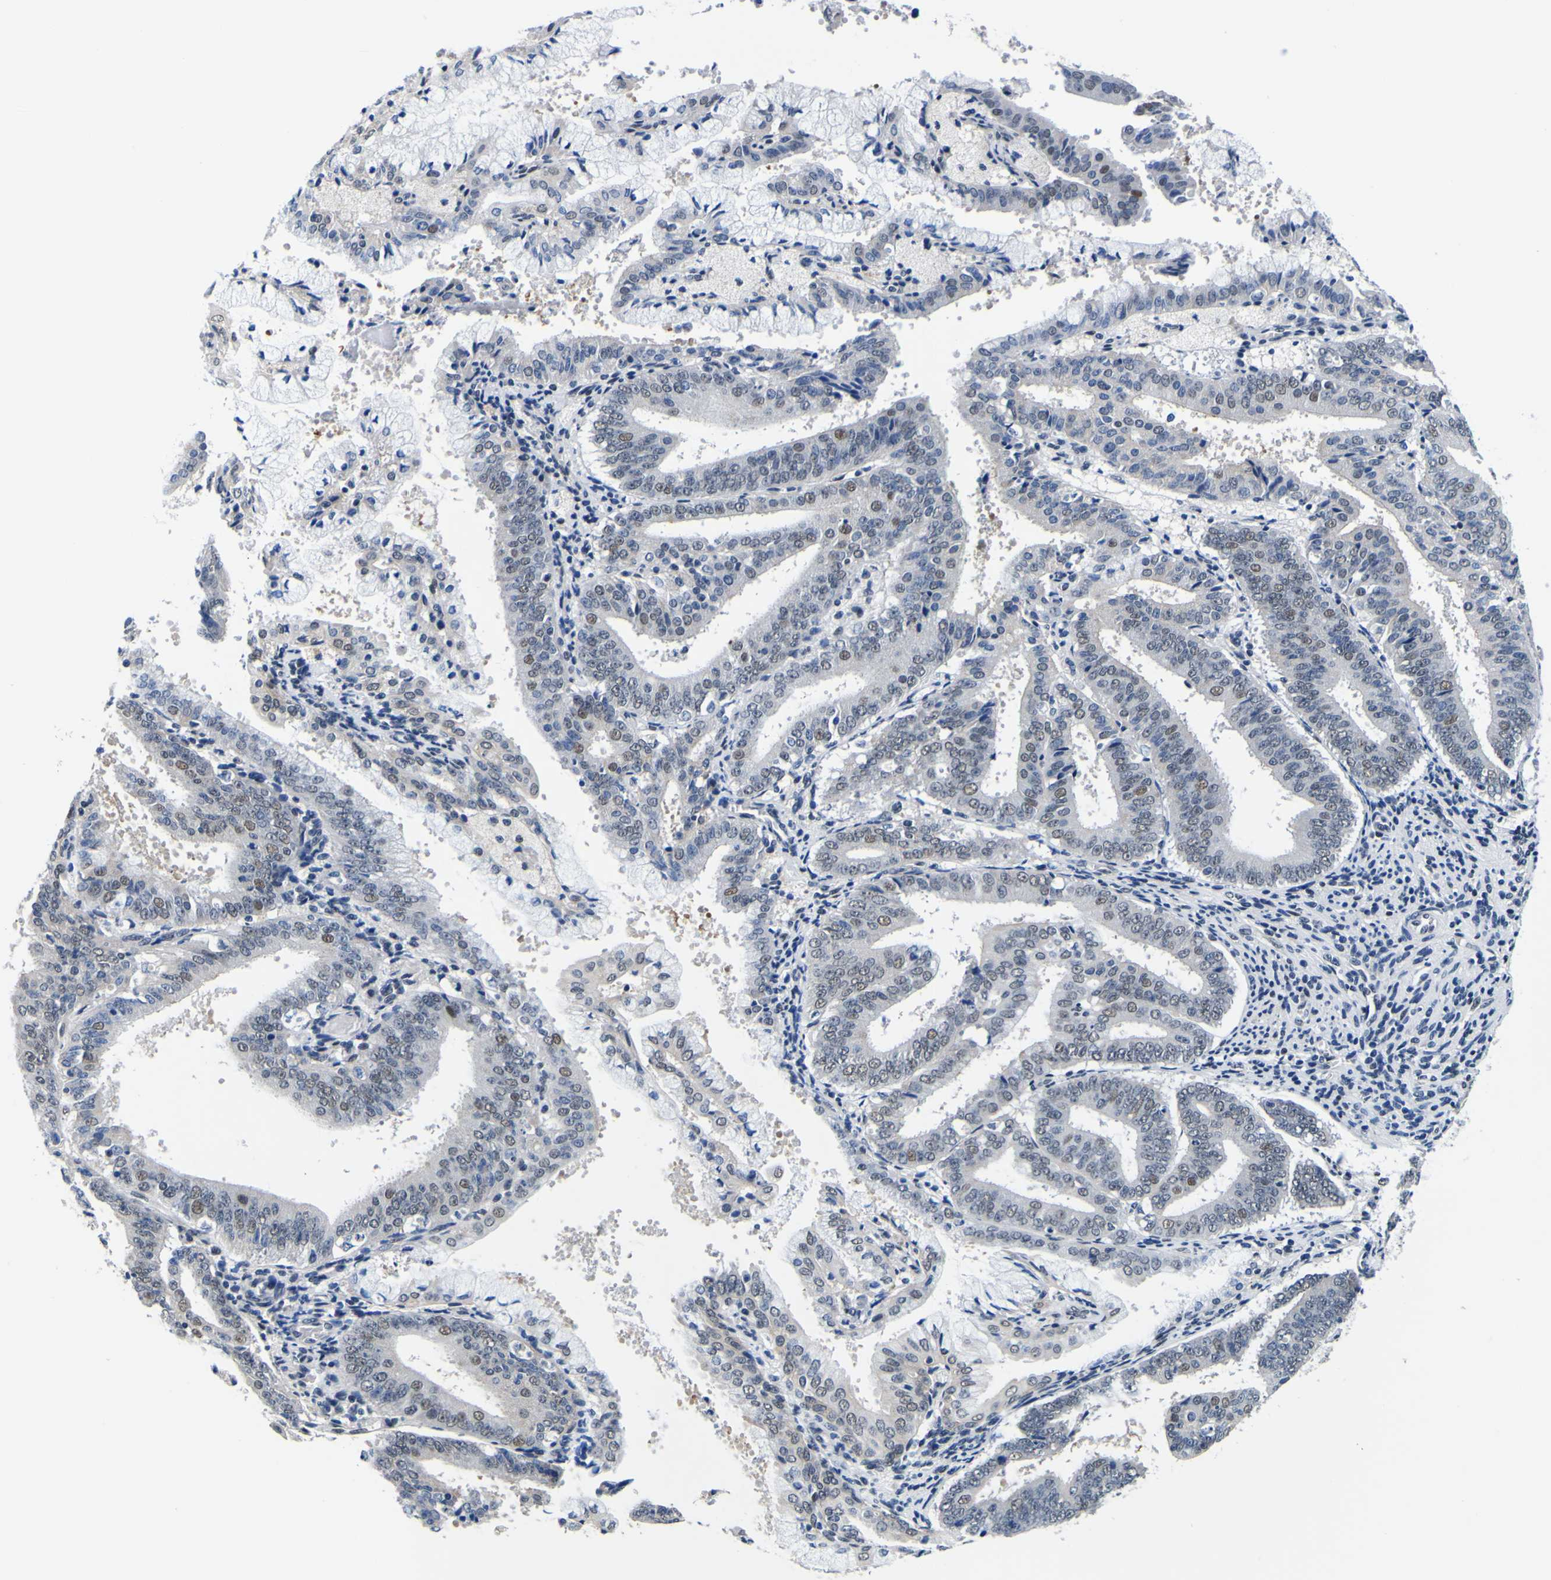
{"staining": {"intensity": "weak", "quantity": "<25%", "location": "nuclear"}, "tissue": "endometrial cancer", "cell_type": "Tumor cells", "image_type": "cancer", "snomed": [{"axis": "morphology", "description": "Adenocarcinoma, NOS"}, {"axis": "topography", "description": "Endometrium"}], "caption": "Immunohistochemistry (IHC) histopathology image of neoplastic tissue: endometrial cancer (adenocarcinoma) stained with DAB reveals no significant protein staining in tumor cells.", "gene": "CUL4B", "patient": {"sex": "female", "age": 63}}